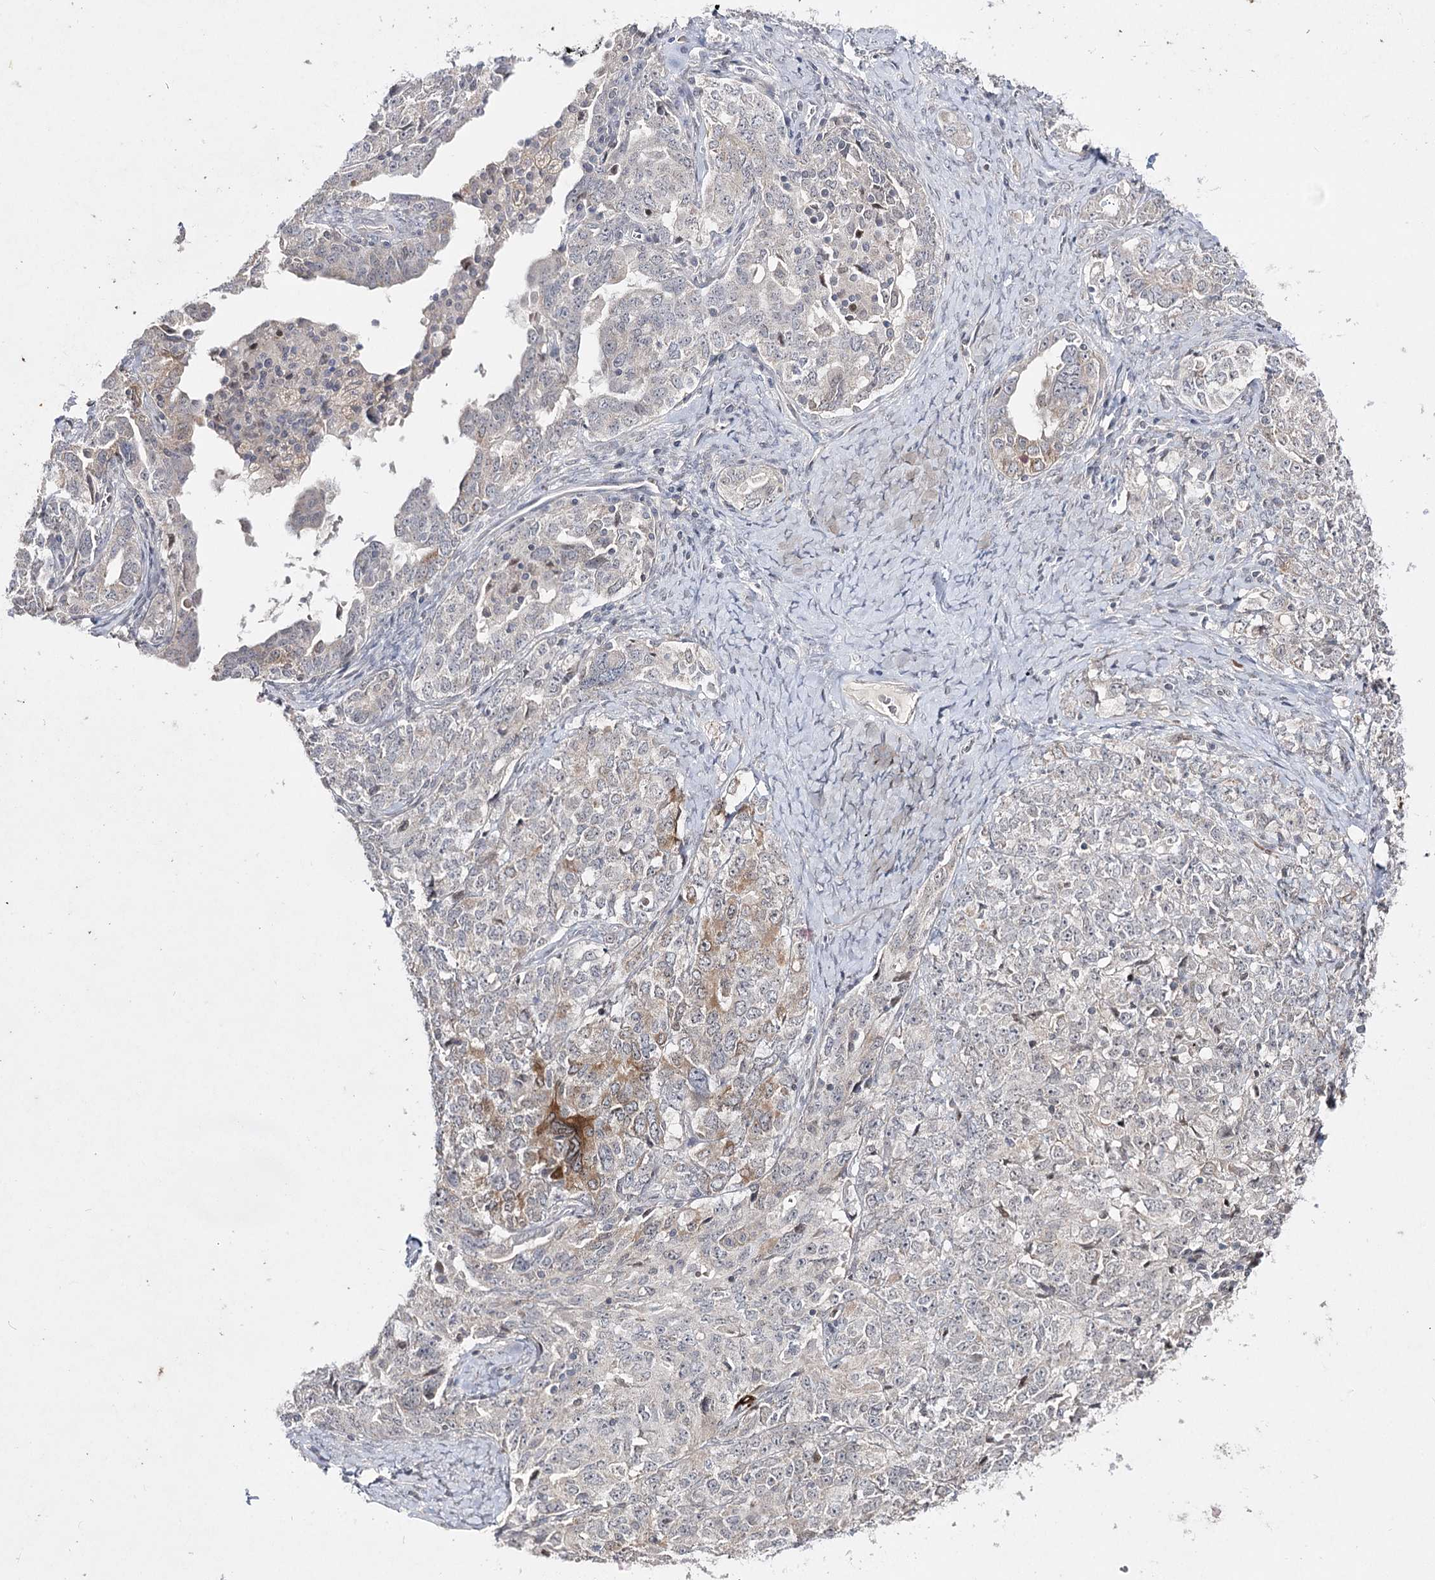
{"staining": {"intensity": "moderate", "quantity": "25%-75%", "location": "cytoplasmic/membranous"}, "tissue": "ovarian cancer", "cell_type": "Tumor cells", "image_type": "cancer", "snomed": [{"axis": "morphology", "description": "Carcinoma, endometroid"}, {"axis": "topography", "description": "Ovary"}], "caption": "Human ovarian cancer stained with a brown dye exhibits moderate cytoplasmic/membranous positive staining in approximately 25%-75% of tumor cells.", "gene": "HSD11B2", "patient": {"sex": "female", "age": 62}}